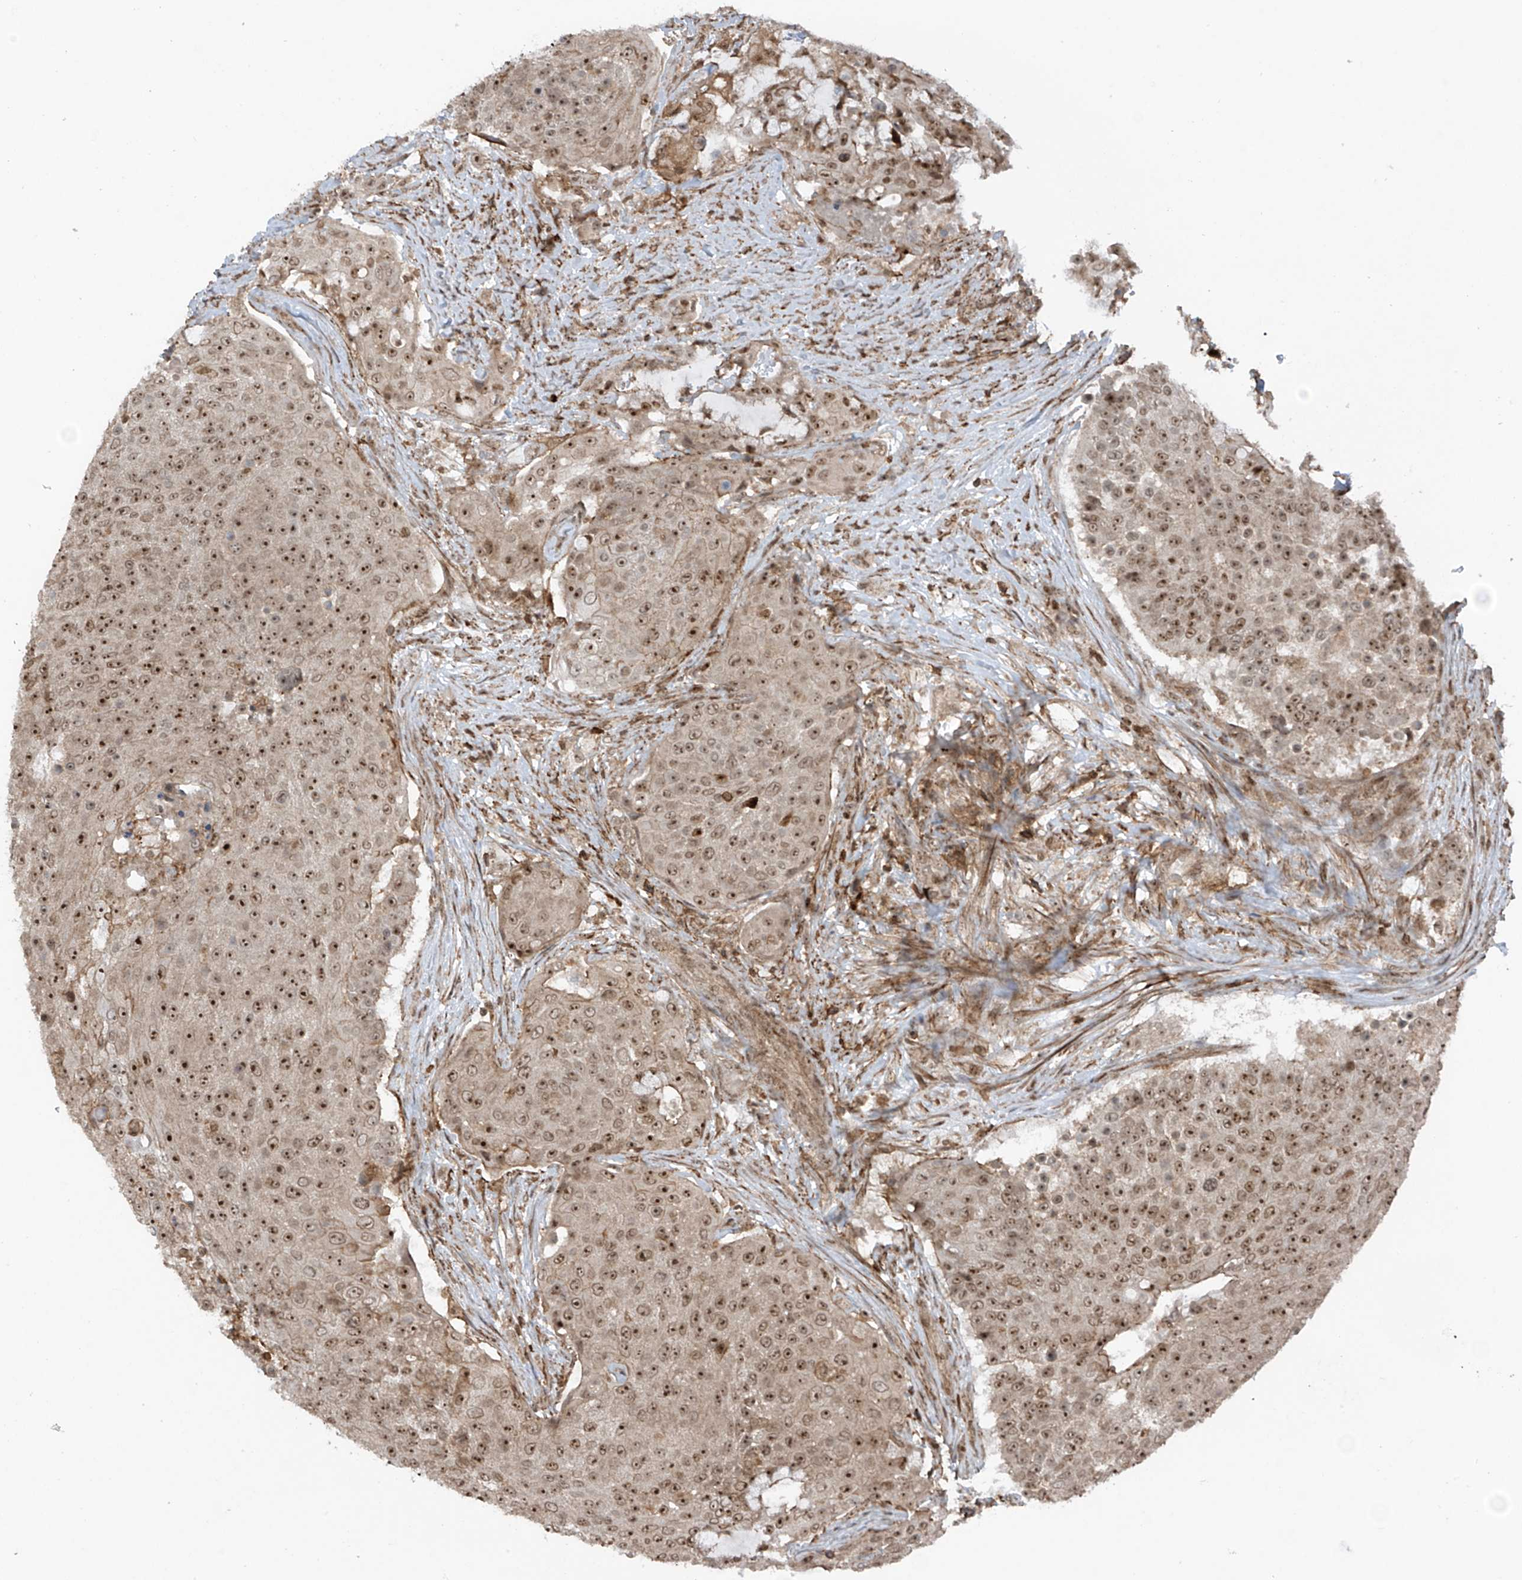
{"staining": {"intensity": "moderate", "quantity": ">75%", "location": "nuclear"}, "tissue": "urothelial cancer", "cell_type": "Tumor cells", "image_type": "cancer", "snomed": [{"axis": "morphology", "description": "Urothelial carcinoma, High grade"}, {"axis": "topography", "description": "Urinary bladder"}], "caption": "Approximately >75% of tumor cells in human urothelial cancer display moderate nuclear protein staining as visualized by brown immunohistochemical staining.", "gene": "REPIN1", "patient": {"sex": "female", "age": 63}}